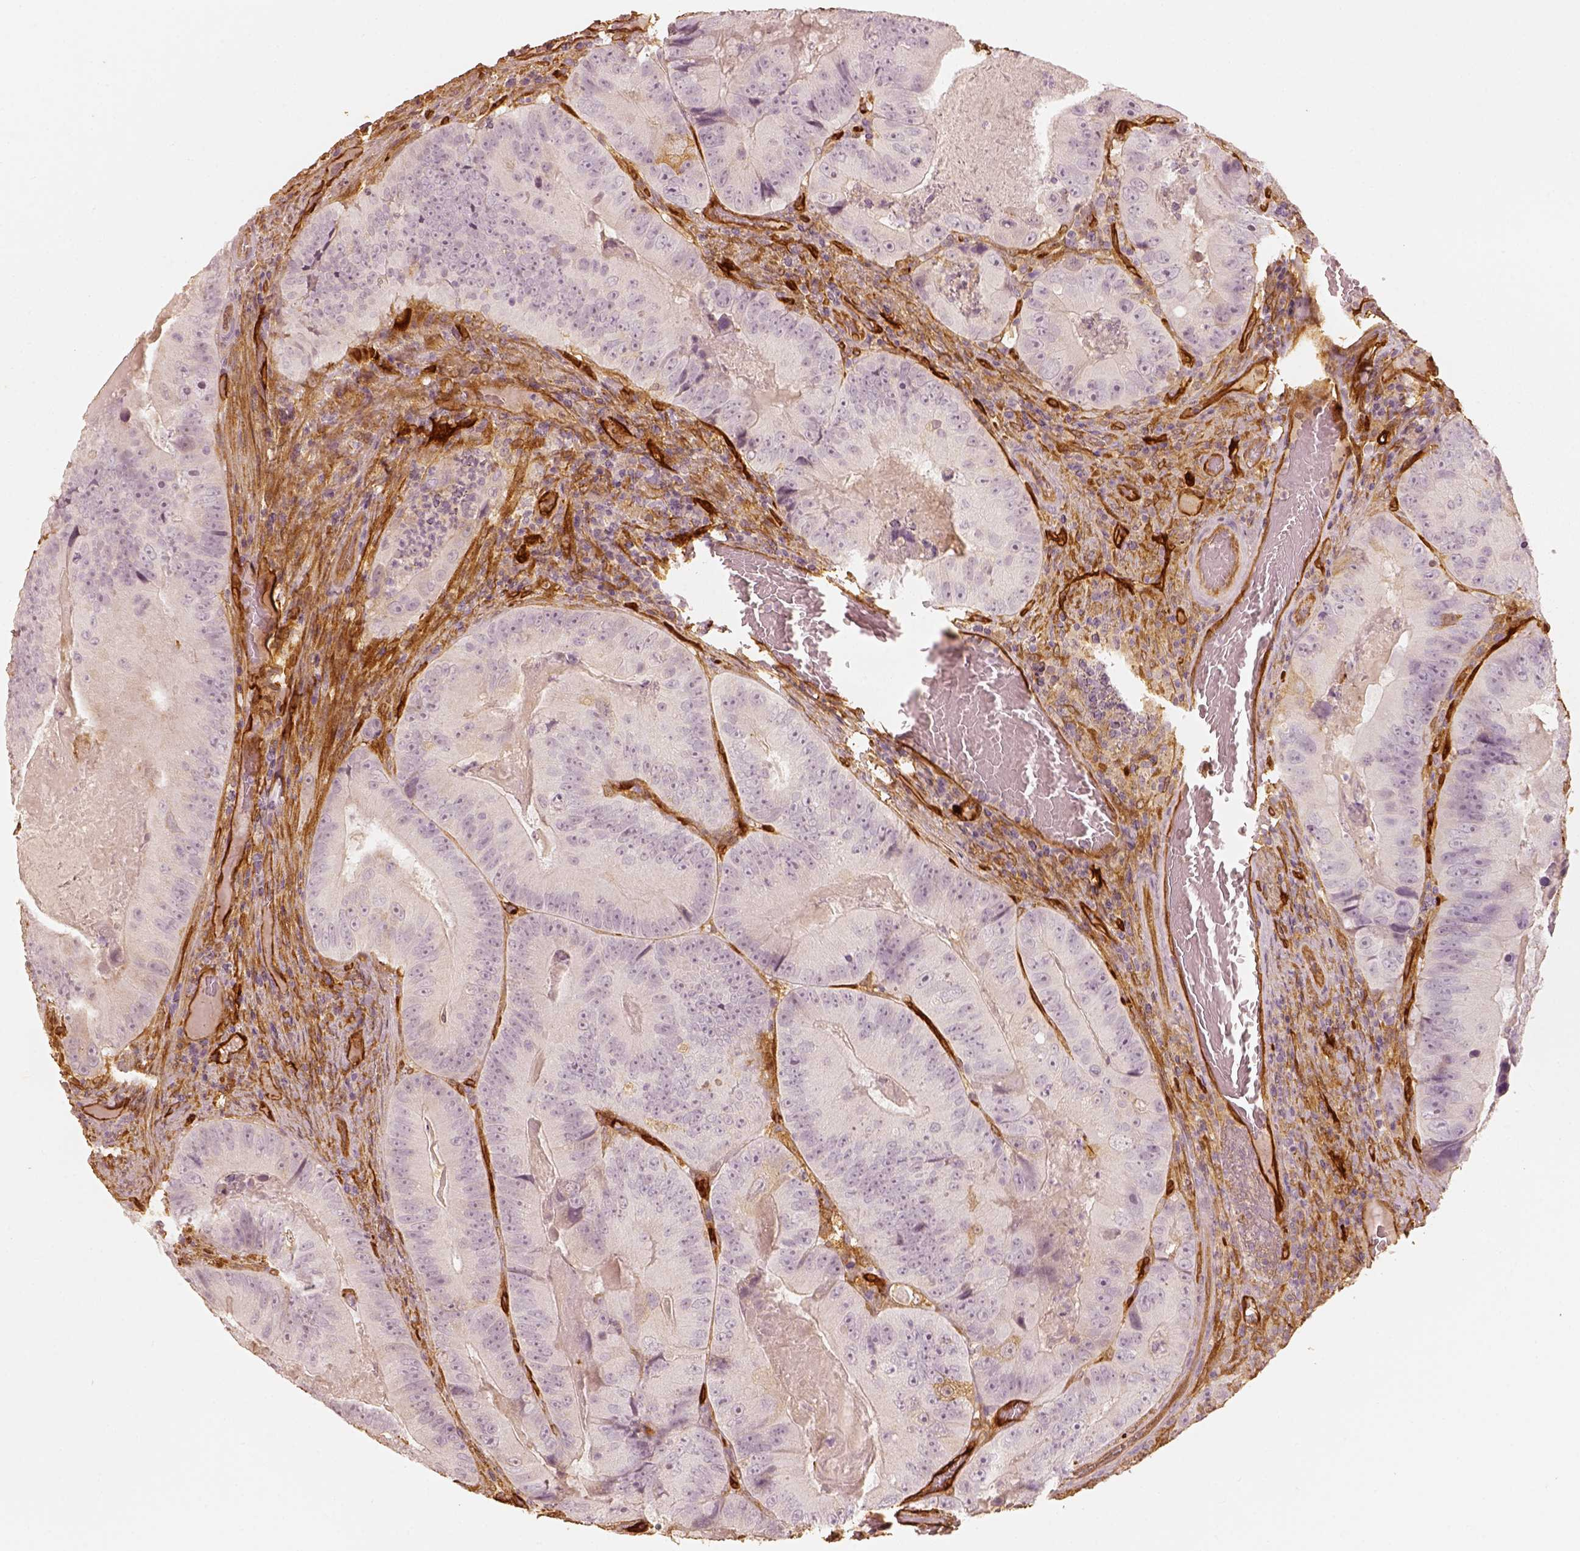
{"staining": {"intensity": "negative", "quantity": "none", "location": "none"}, "tissue": "colorectal cancer", "cell_type": "Tumor cells", "image_type": "cancer", "snomed": [{"axis": "morphology", "description": "Adenocarcinoma, NOS"}, {"axis": "topography", "description": "Colon"}], "caption": "Immunohistochemistry (IHC) histopathology image of colorectal adenocarcinoma stained for a protein (brown), which displays no positivity in tumor cells.", "gene": "FSCN1", "patient": {"sex": "female", "age": 86}}